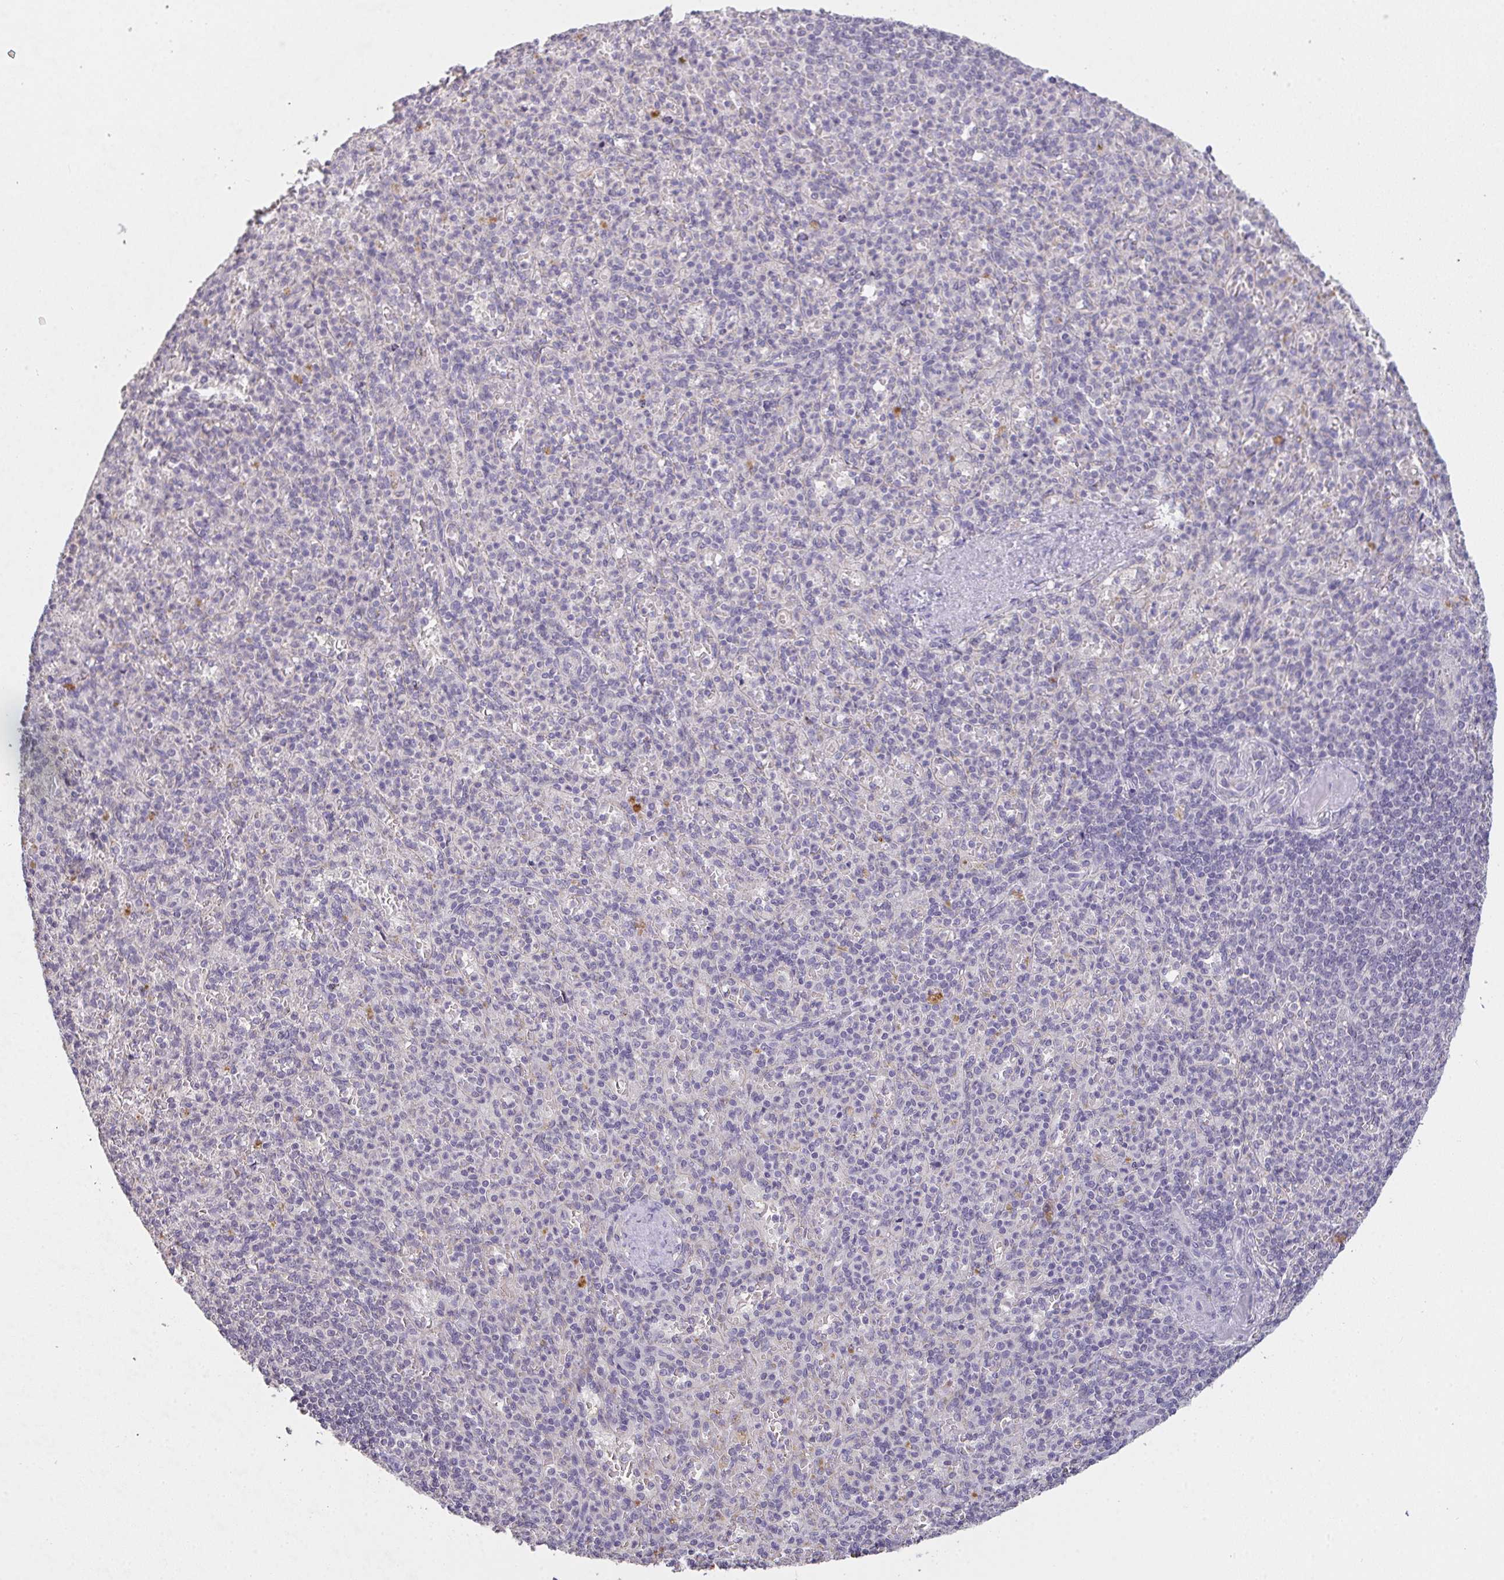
{"staining": {"intensity": "negative", "quantity": "none", "location": "none"}, "tissue": "spleen", "cell_type": "Cells in red pulp", "image_type": "normal", "snomed": [{"axis": "morphology", "description": "Normal tissue, NOS"}, {"axis": "topography", "description": "Spleen"}], "caption": "DAB (3,3'-diaminobenzidine) immunohistochemical staining of normal human spleen exhibits no significant staining in cells in red pulp. (DAB (3,3'-diaminobenzidine) immunohistochemistry (IHC), high magnification).", "gene": "TMEM219", "patient": {"sex": "female", "age": 74}}